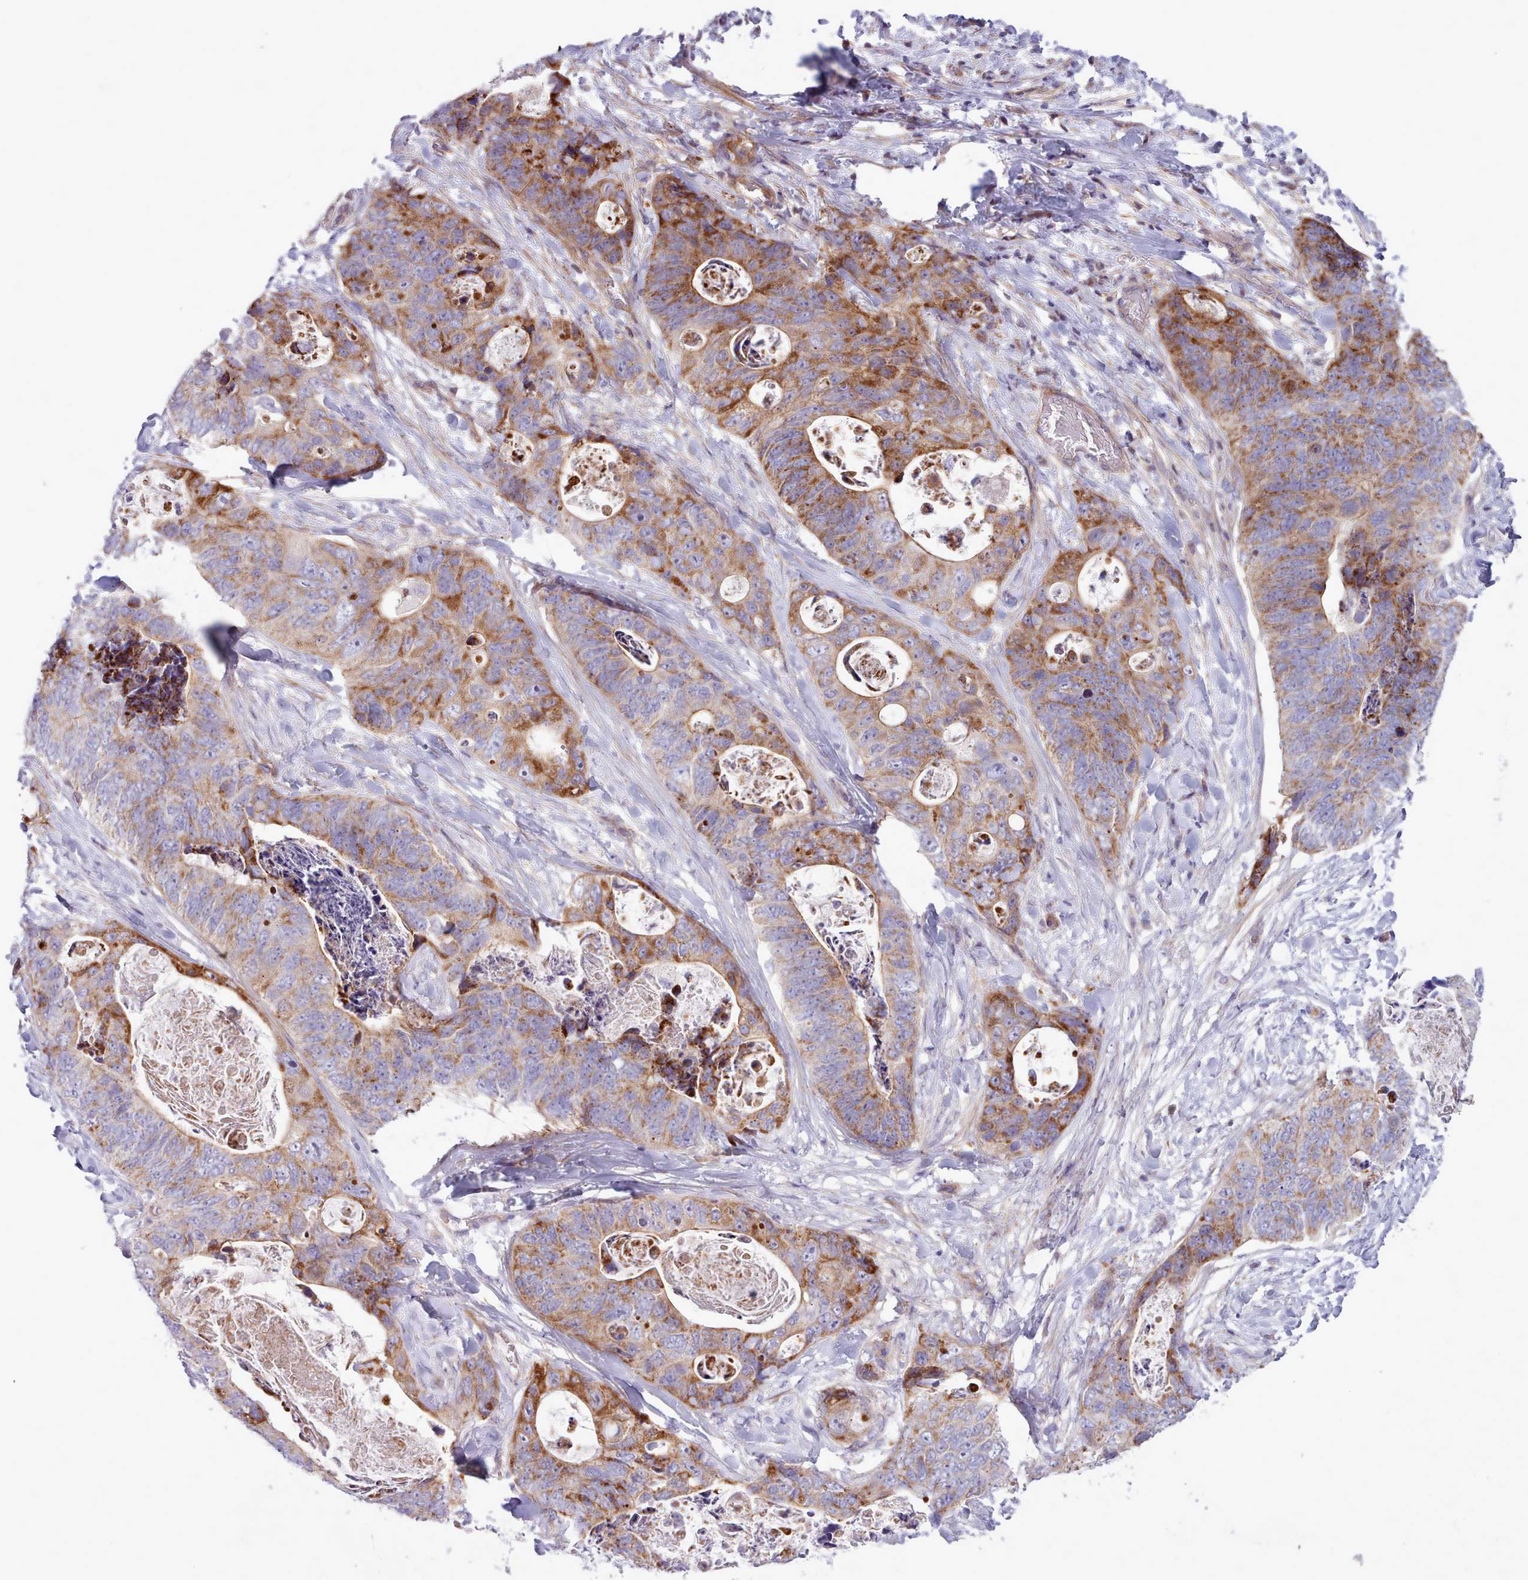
{"staining": {"intensity": "moderate", "quantity": "25%-75%", "location": "cytoplasmic/membranous"}, "tissue": "stomach cancer", "cell_type": "Tumor cells", "image_type": "cancer", "snomed": [{"axis": "morphology", "description": "Adenocarcinoma, NOS"}, {"axis": "topography", "description": "Stomach"}], "caption": "Immunohistochemical staining of human stomach adenocarcinoma demonstrates medium levels of moderate cytoplasmic/membranous protein positivity in approximately 25%-75% of tumor cells.", "gene": "TENT4B", "patient": {"sex": "female", "age": 89}}